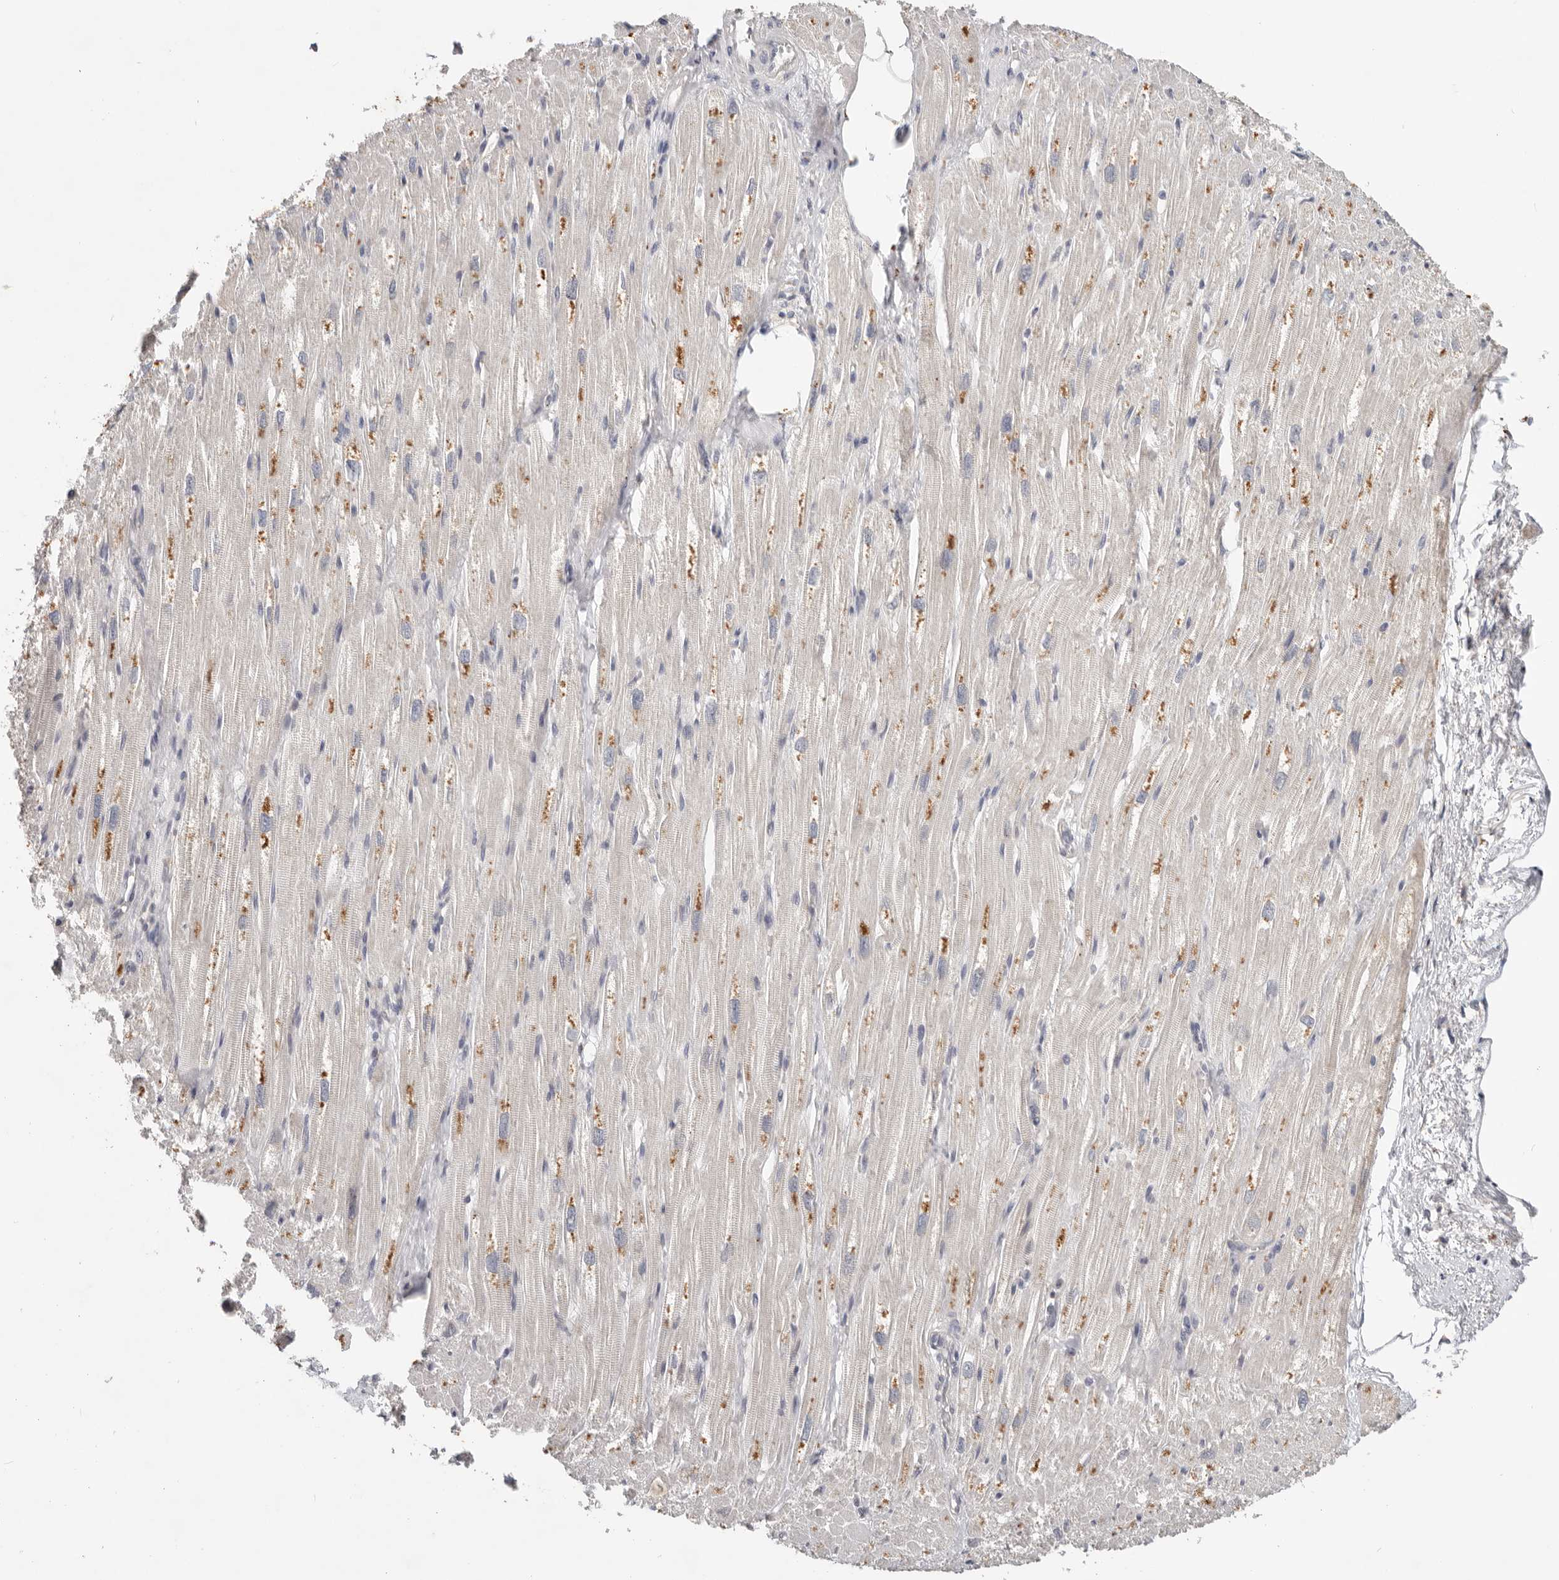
{"staining": {"intensity": "moderate", "quantity": ">75%", "location": "cytoplasmic/membranous"}, "tissue": "heart muscle", "cell_type": "Cardiomyocytes", "image_type": "normal", "snomed": [{"axis": "morphology", "description": "Normal tissue, NOS"}, {"axis": "topography", "description": "Heart"}], "caption": "An IHC image of unremarkable tissue is shown. Protein staining in brown highlights moderate cytoplasmic/membranous positivity in heart muscle within cardiomyocytes.", "gene": "WDR77", "patient": {"sex": "male", "age": 50}}